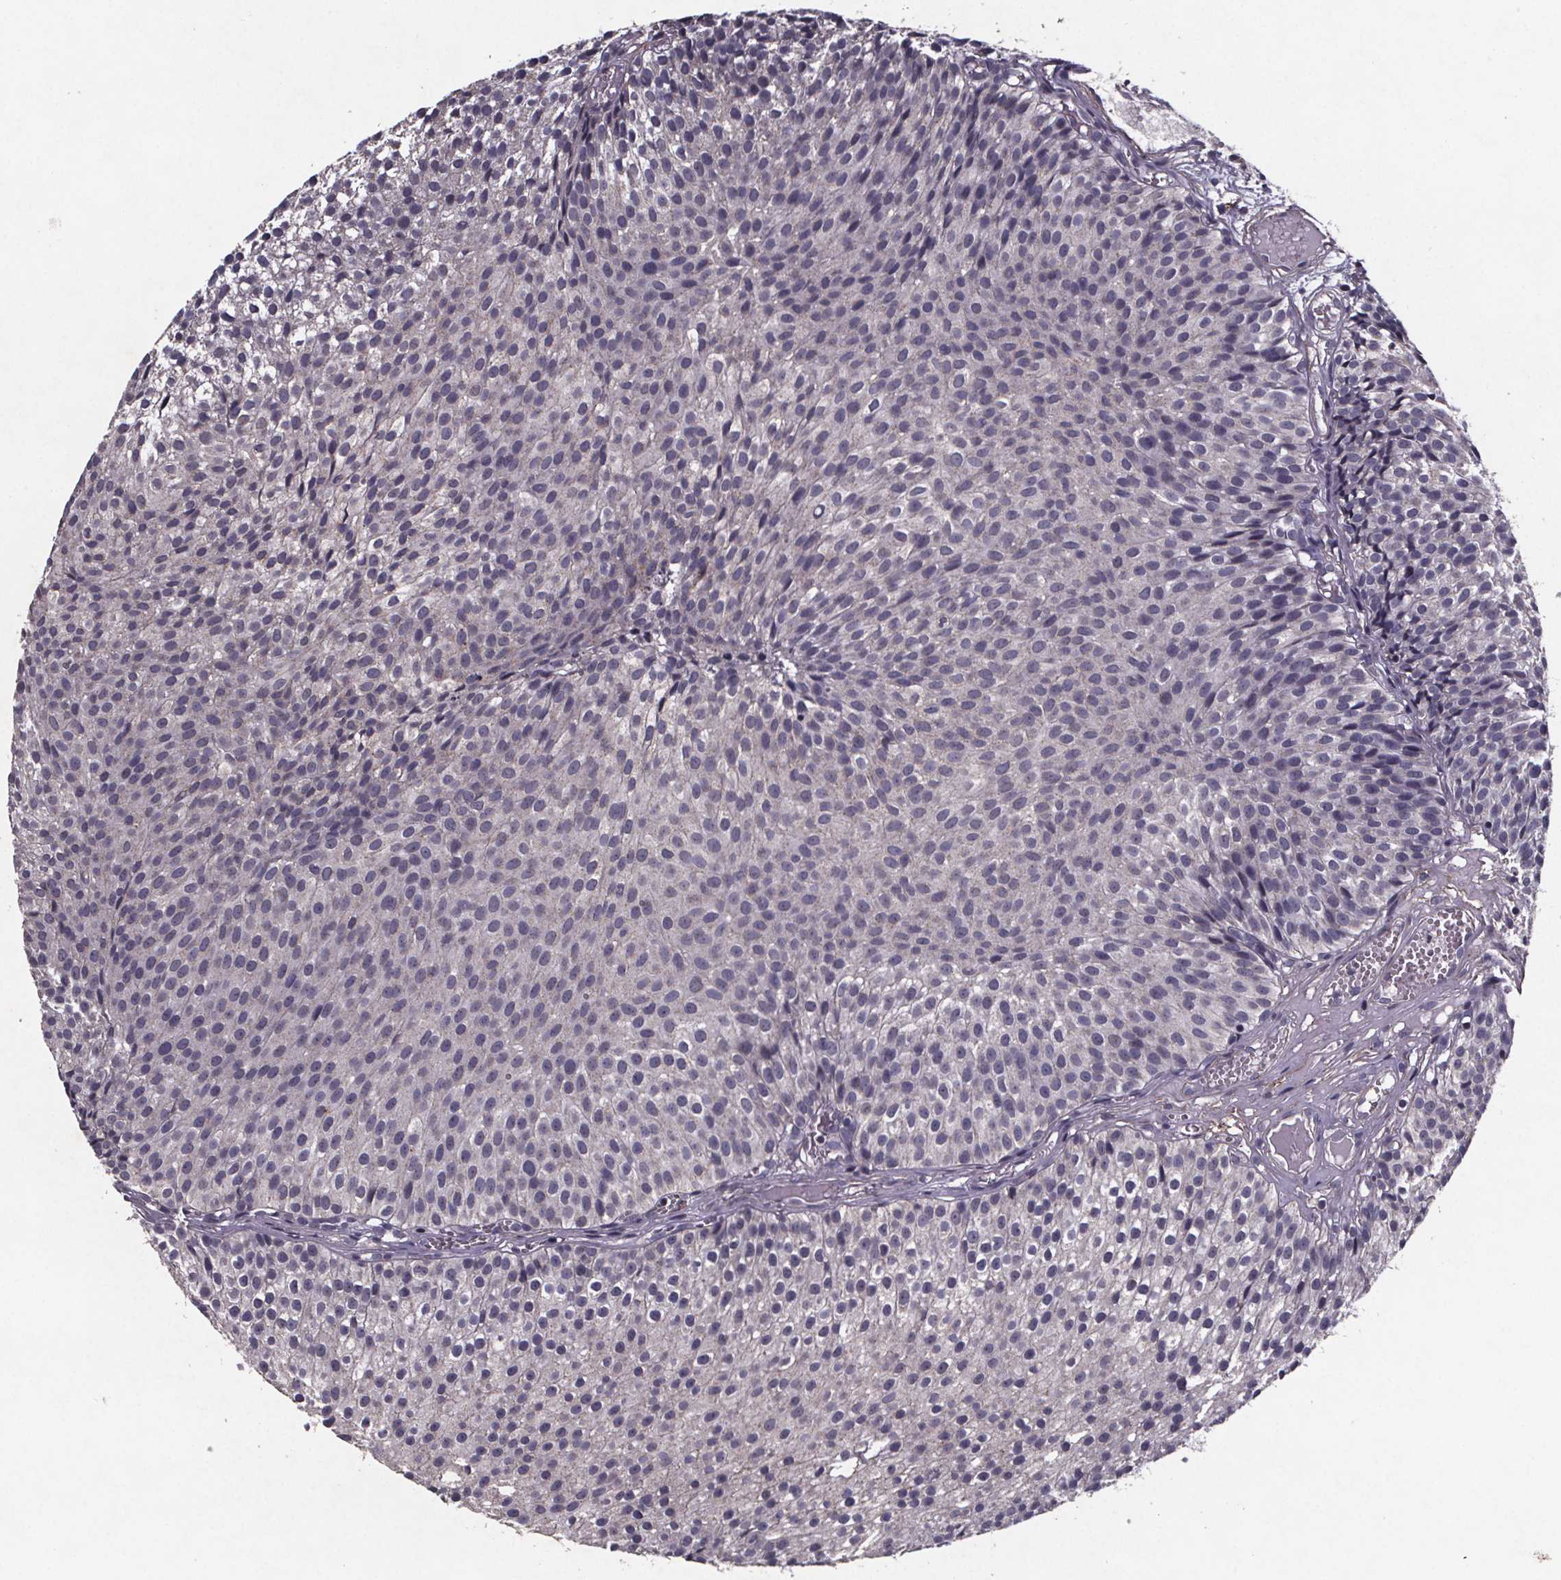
{"staining": {"intensity": "negative", "quantity": "none", "location": "none"}, "tissue": "urothelial cancer", "cell_type": "Tumor cells", "image_type": "cancer", "snomed": [{"axis": "morphology", "description": "Urothelial carcinoma, Low grade"}, {"axis": "topography", "description": "Urinary bladder"}], "caption": "Tumor cells show no significant protein positivity in low-grade urothelial carcinoma. Brightfield microscopy of immunohistochemistry stained with DAB (3,3'-diaminobenzidine) (brown) and hematoxylin (blue), captured at high magnification.", "gene": "PALLD", "patient": {"sex": "male", "age": 63}}